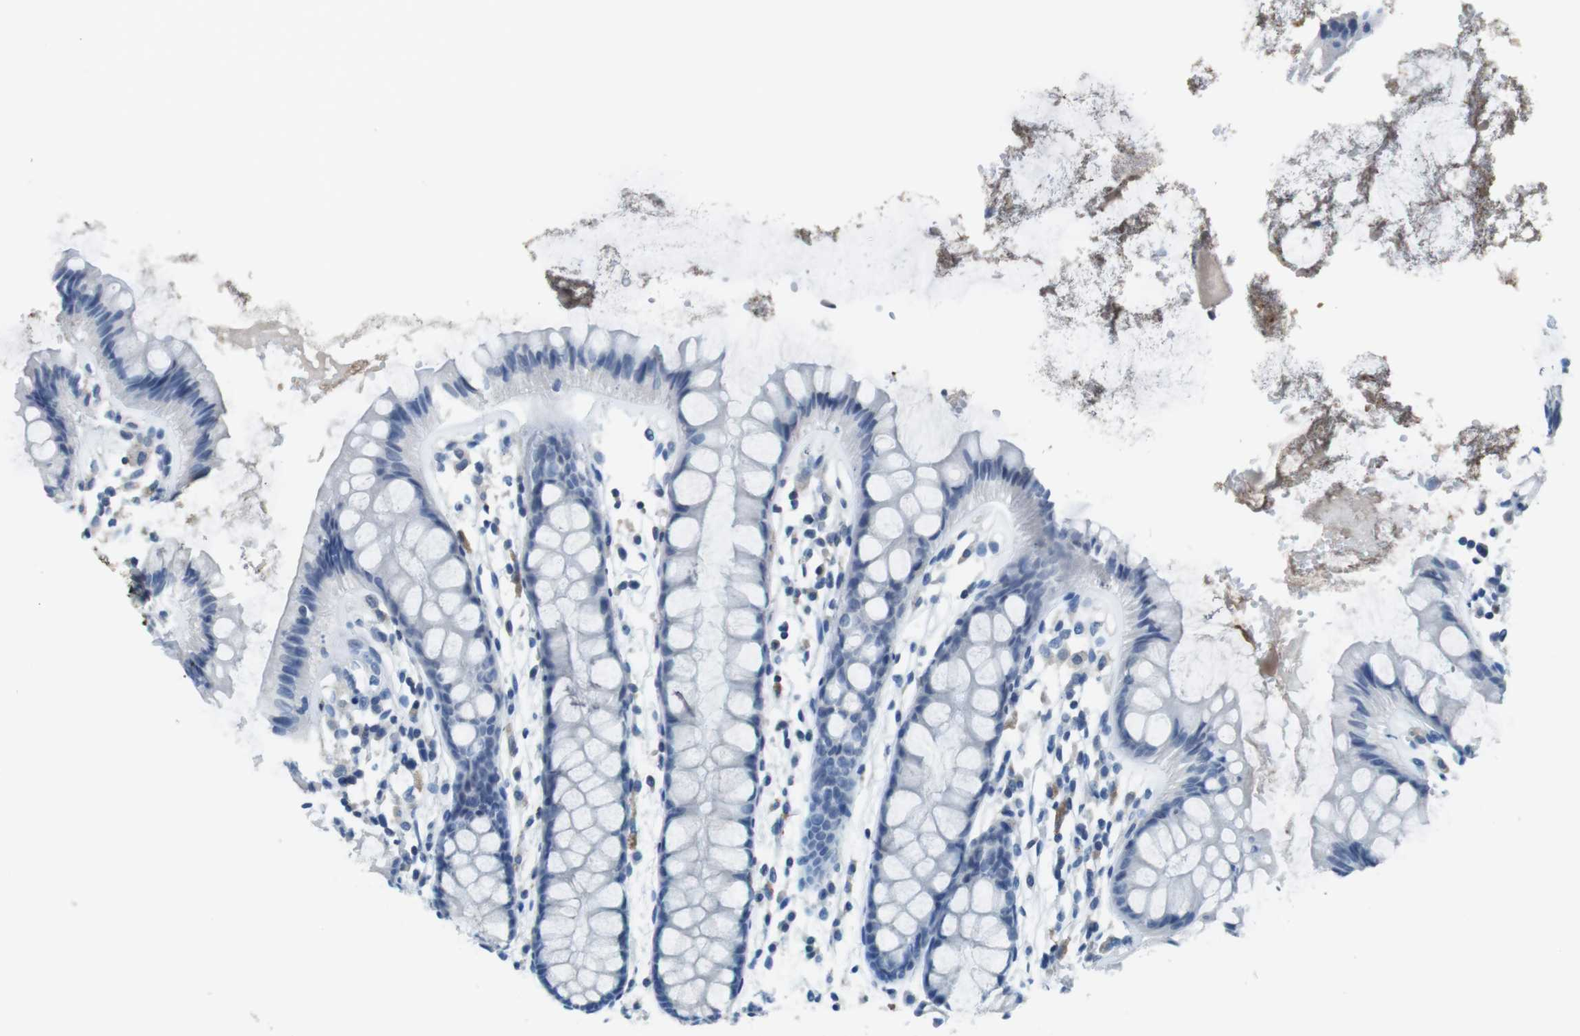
{"staining": {"intensity": "negative", "quantity": "none", "location": "none"}, "tissue": "rectum", "cell_type": "Glandular cells", "image_type": "normal", "snomed": [{"axis": "morphology", "description": "Normal tissue, NOS"}, {"axis": "topography", "description": "Rectum"}], "caption": "The micrograph displays no significant expression in glandular cells of rectum.", "gene": "TMPRSS15", "patient": {"sex": "female", "age": 66}}